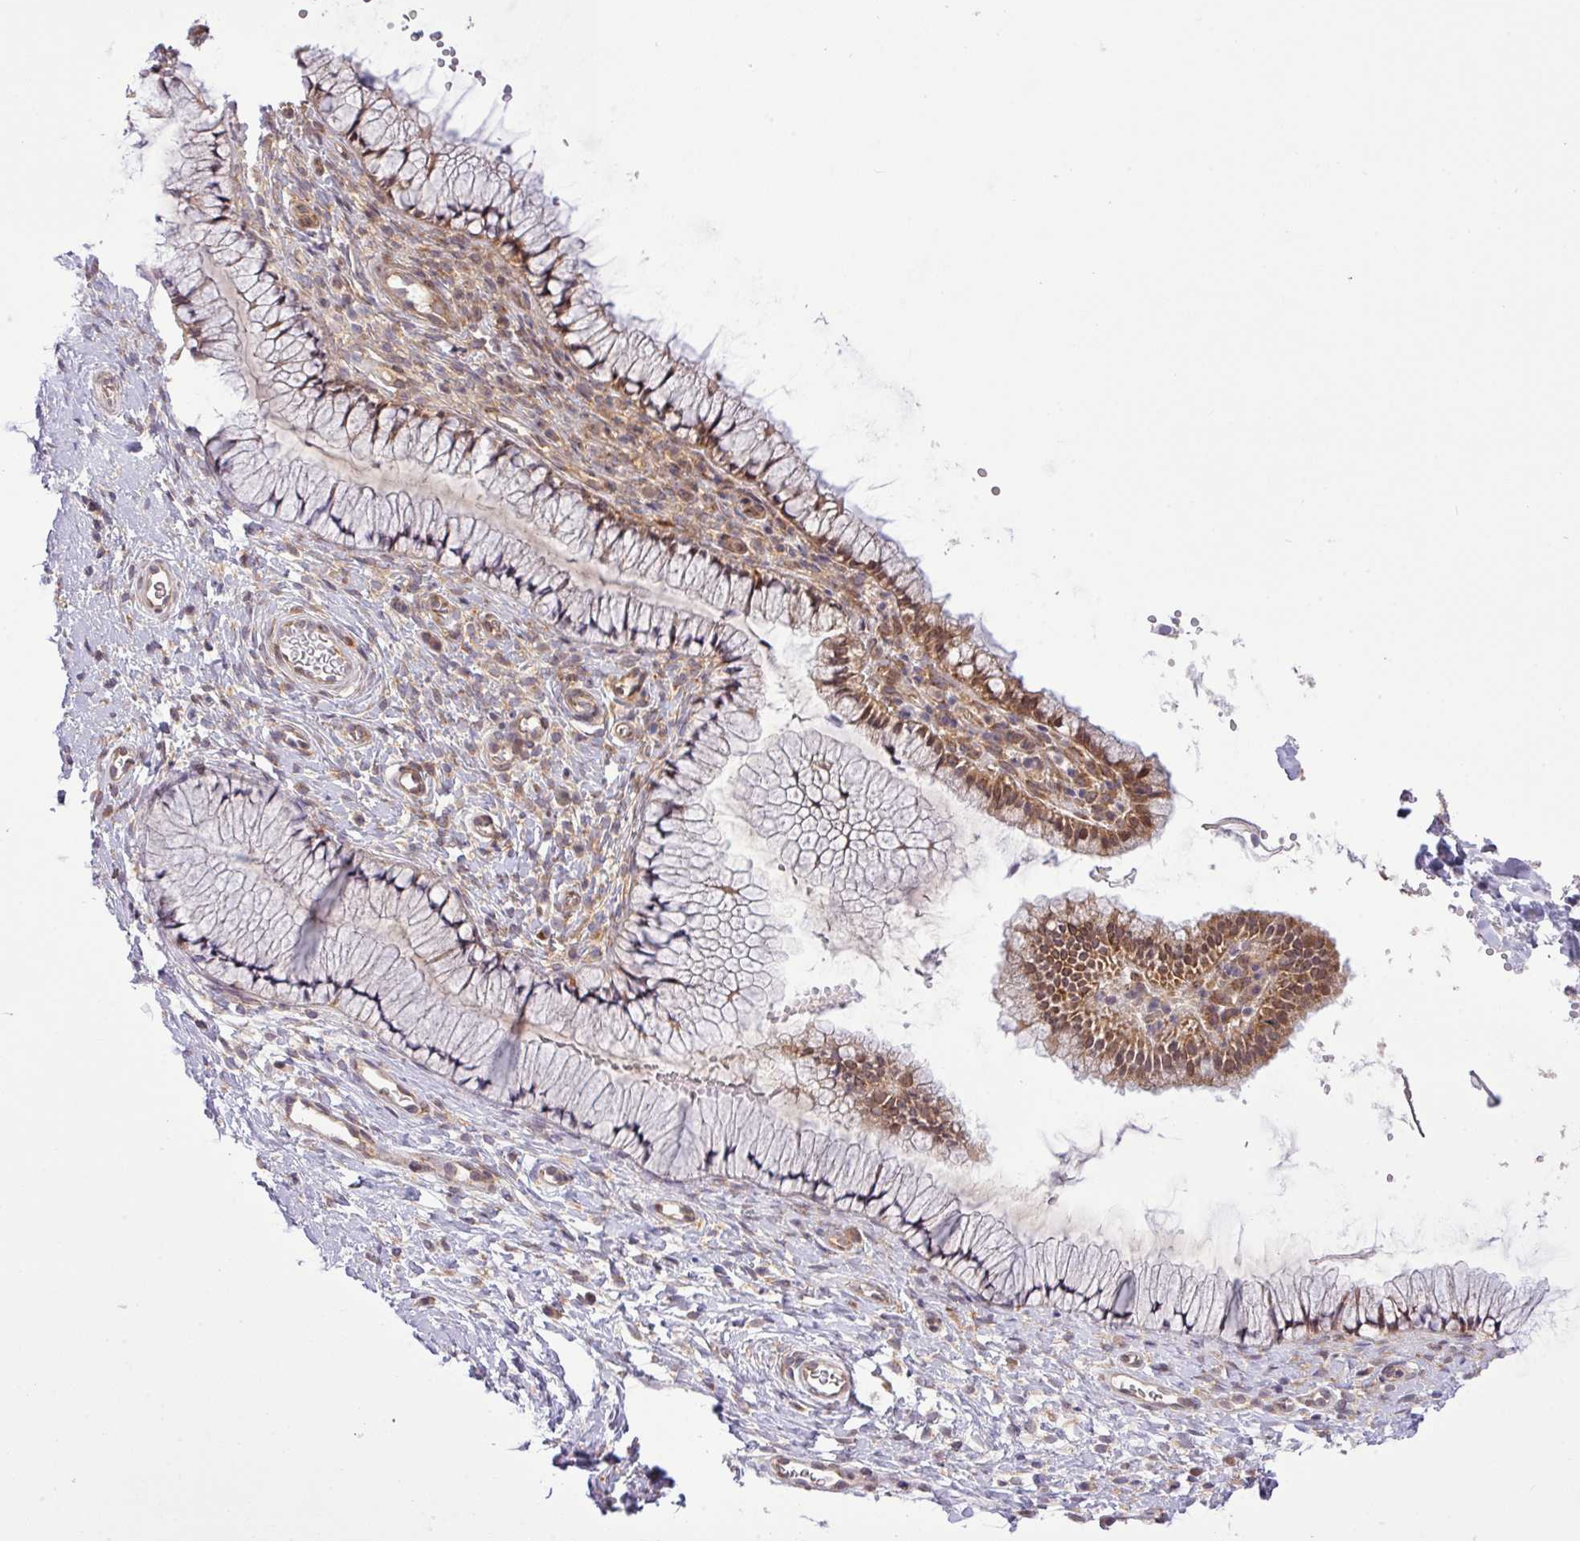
{"staining": {"intensity": "moderate", "quantity": "25%-75%", "location": "cytoplasmic/membranous"}, "tissue": "cervix", "cell_type": "Glandular cells", "image_type": "normal", "snomed": [{"axis": "morphology", "description": "Normal tissue, NOS"}, {"axis": "topography", "description": "Cervix"}], "caption": "Unremarkable cervix displays moderate cytoplasmic/membranous positivity in approximately 25%-75% of glandular cells, visualized by immunohistochemistry. (Brightfield microscopy of DAB IHC at high magnification).", "gene": "FAM222B", "patient": {"sex": "female", "age": 36}}